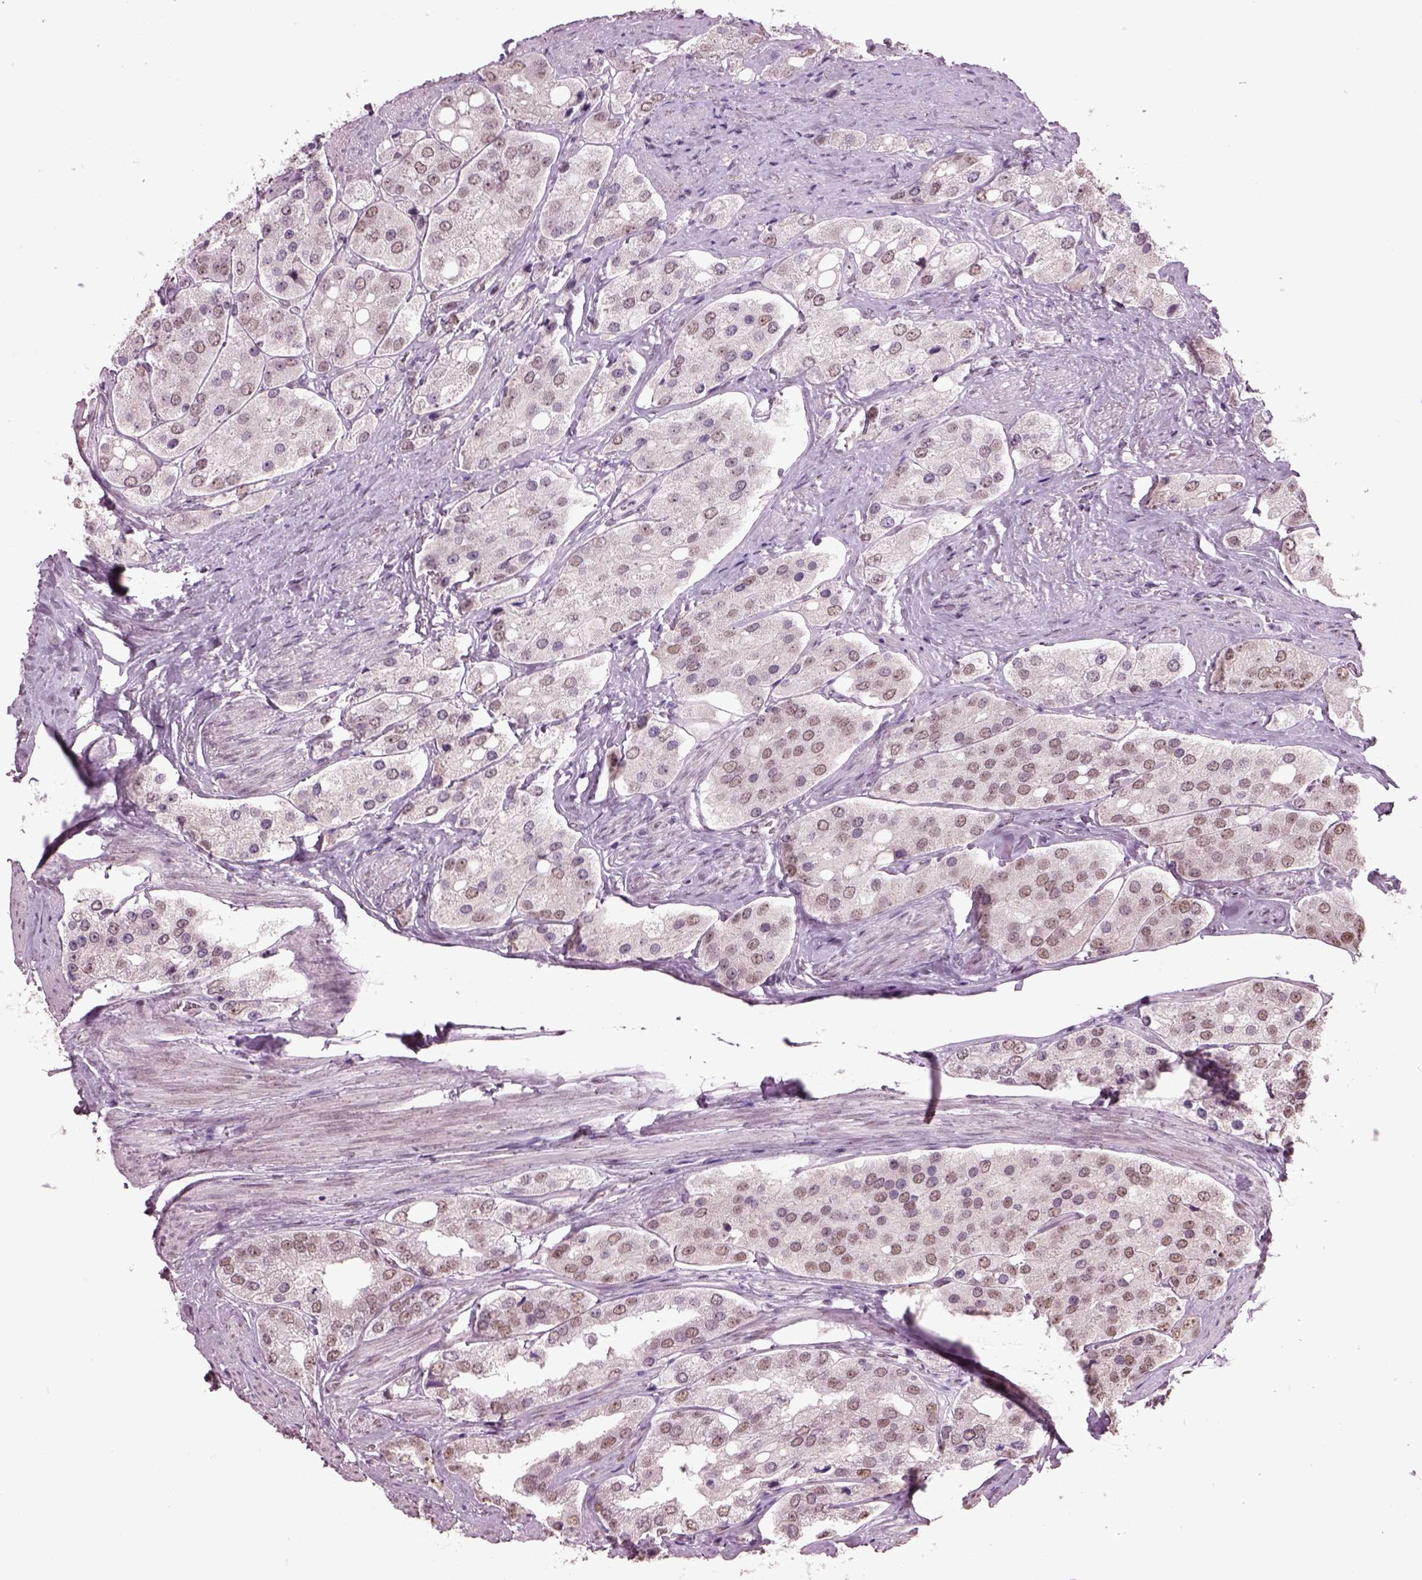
{"staining": {"intensity": "weak", "quantity": "25%-75%", "location": "nuclear"}, "tissue": "prostate cancer", "cell_type": "Tumor cells", "image_type": "cancer", "snomed": [{"axis": "morphology", "description": "Adenocarcinoma, Low grade"}, {"axis": "topography", "description": "Prostate"}], "caption": "This histopathology image exhibits IHC staining of prostate low-grade adenocarcinoma, with low weak nuclear expression in approximately 25%-75% of tumor cells.", "gene": "SEPHS1", "patient": {"sex": "male", "age": 69}}